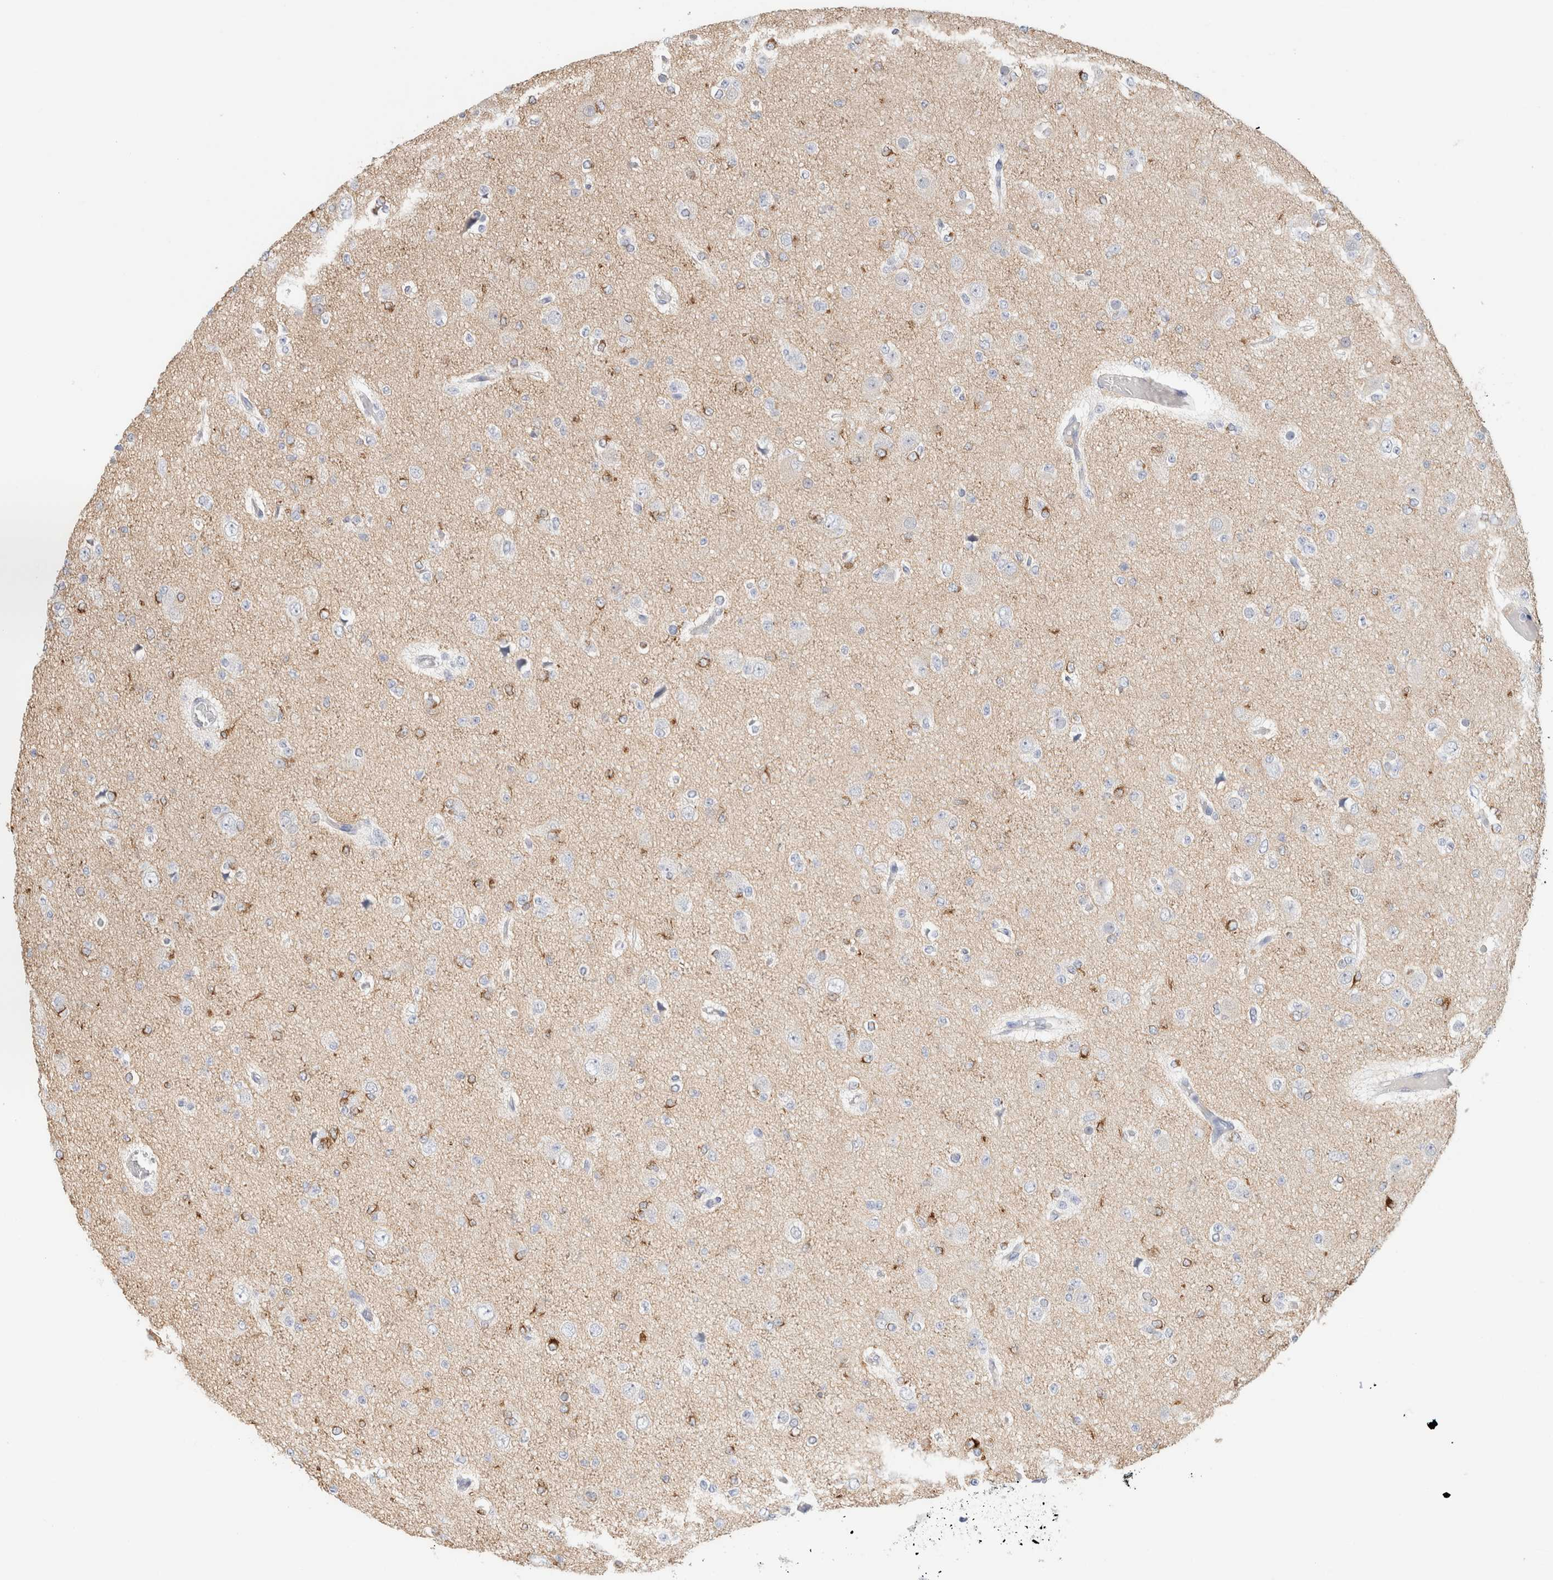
{"staining": {"intensity": "negative", "quantity": "none", "location": "none"}, "tissue": "glioma", "cell_type": "Tumor cells", "image_type": "cancer", "snomed": [{"axis": "morphology", "description": "Glioma, malignant, Low grade"}, {"axis": "topography", "description": "Brain"}], "caption": "Micrograph shows no protein positivity in tumor cells of malignant low-grade glioma tissue.", "gene": "RTN4", "patient": {"sex": "female", "age": 22}}